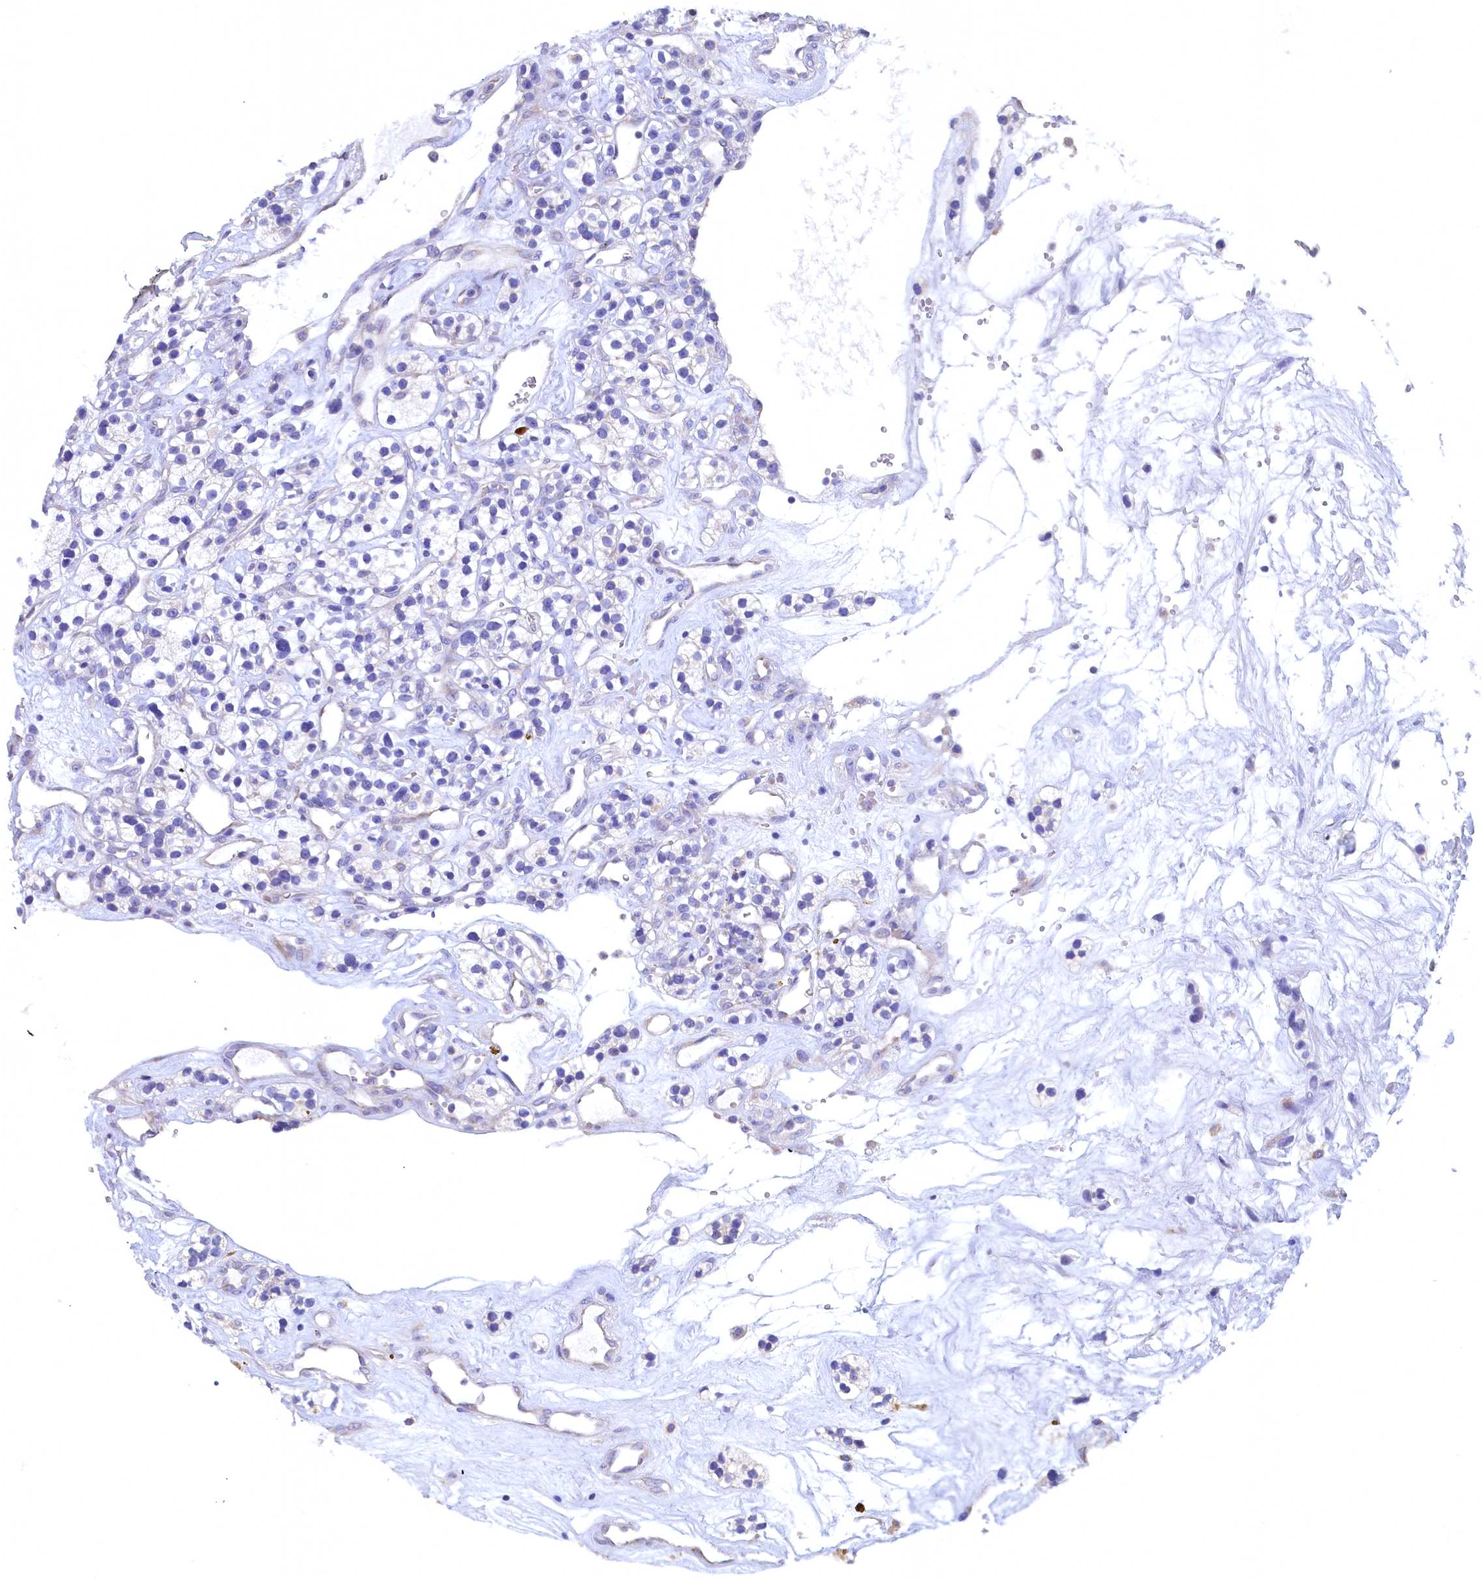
{"staining": {"intensity": "negative", "quantity": "none", "location": "none"}, "tissue": "renal cancer", "cell_type": "Tumor cells", "image_type": "cancer", "snomed": [{"axis": "morphology", "description": "Adenocarcinoma, NOS"}, {"axis": "topography", "description": "Kidney"}], "caption": "IHC micrograph of neoplastic tissue: human renal cancer stained with DAB demonstrates no significant protein staining in tumor cells.", "gene": "CBLIF", "patient": {"sex": "female", "age": 57}}